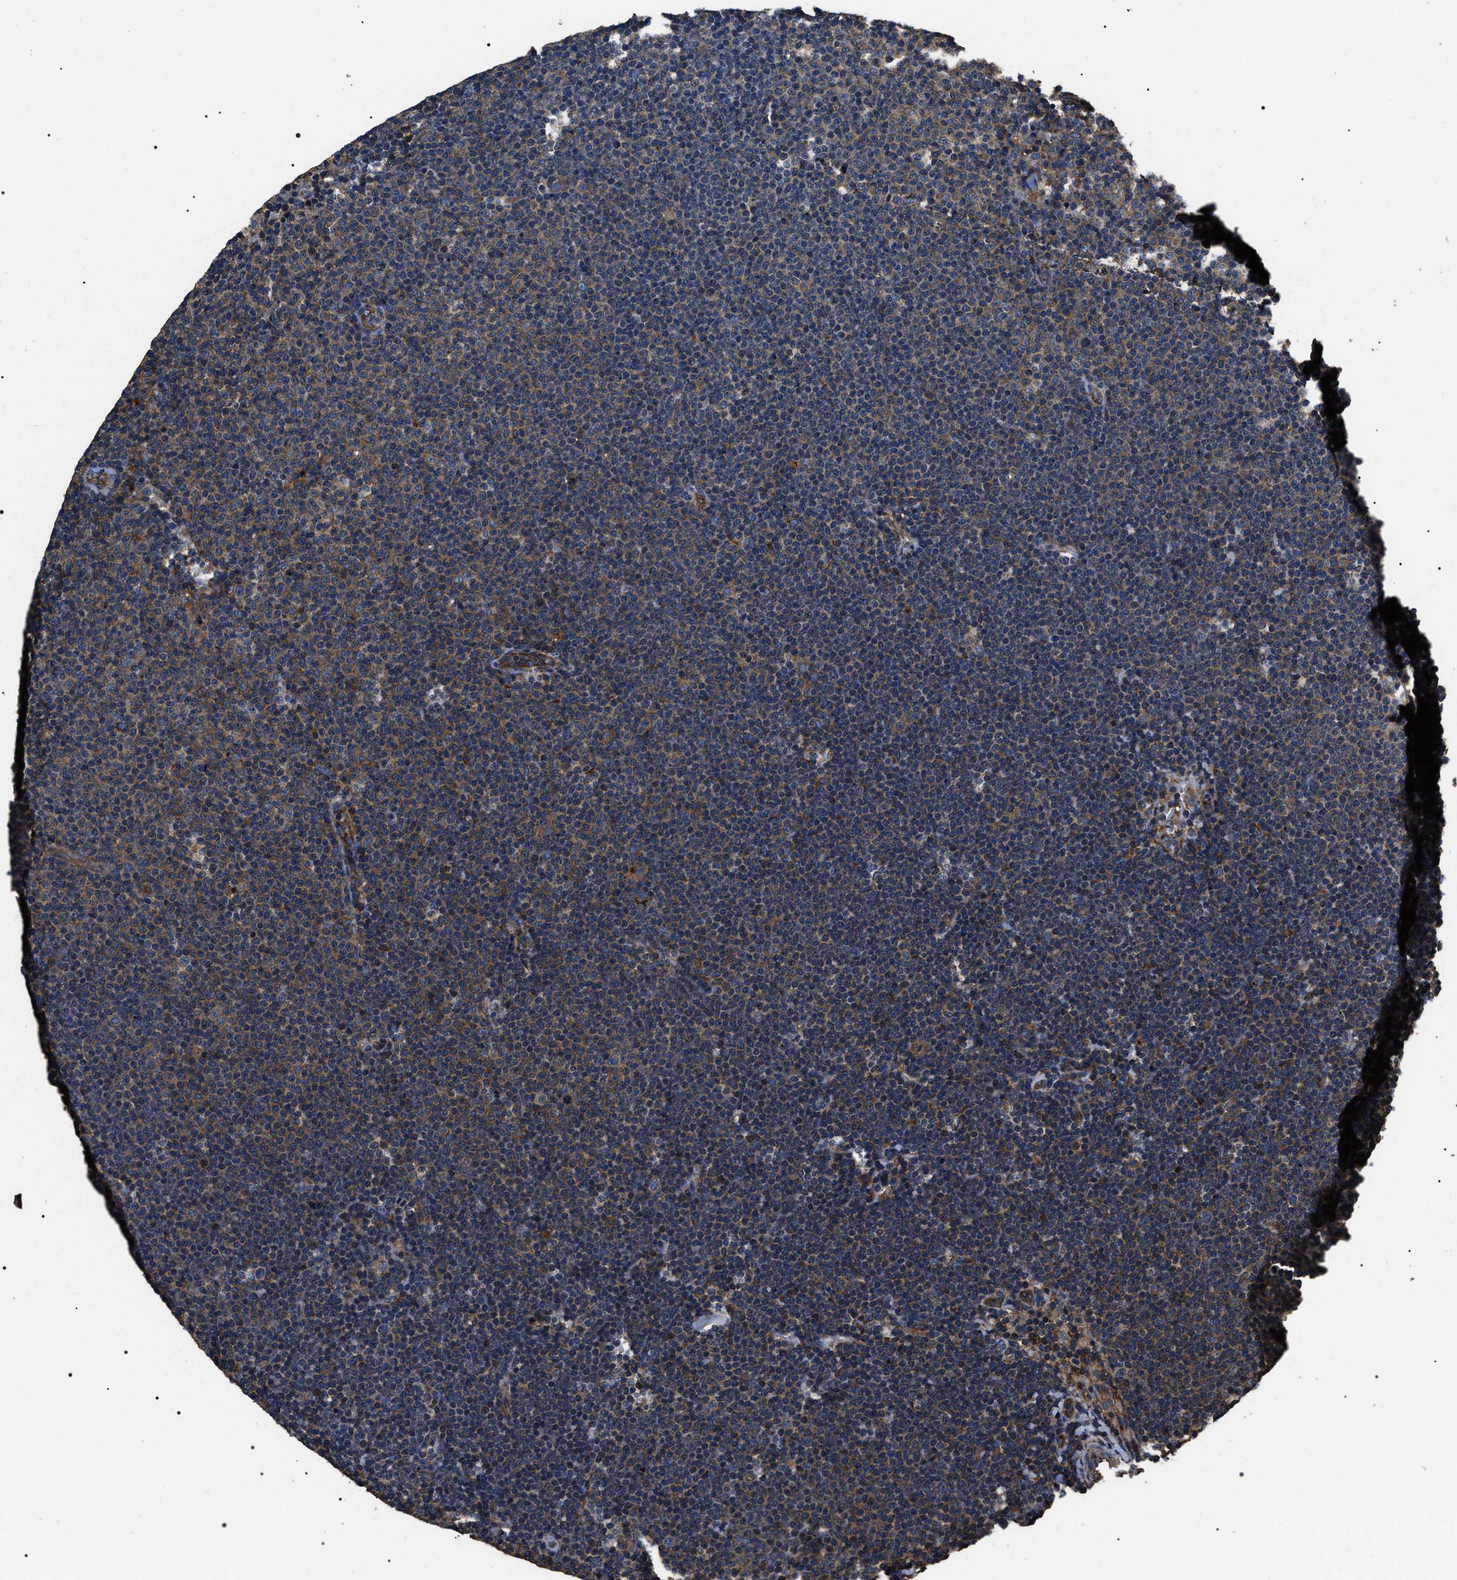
{"staining": {"intensity": "weak", "quantity": "25%-75%", "location": "cytoplasmic/membranous"}, "tissue": "lymphoma", "cell_type": "Tumor cells", "image_type": "cancer", "snomed": [{"axis": "morphology", "description": "Malignant lymphoma, non-Hodgkin's type, Low grade"}, {"axis": "topography", "description": "Lymph node"}], "caption": "The immunohistochemical stain shows weak cytoplasmic/membranous positivity in tumor cells of low-grade malignant lymphoma, non-Hodgkin's type tissue.", "gene": "HSCB", "patient": {"sex": "female", "age": 53}}